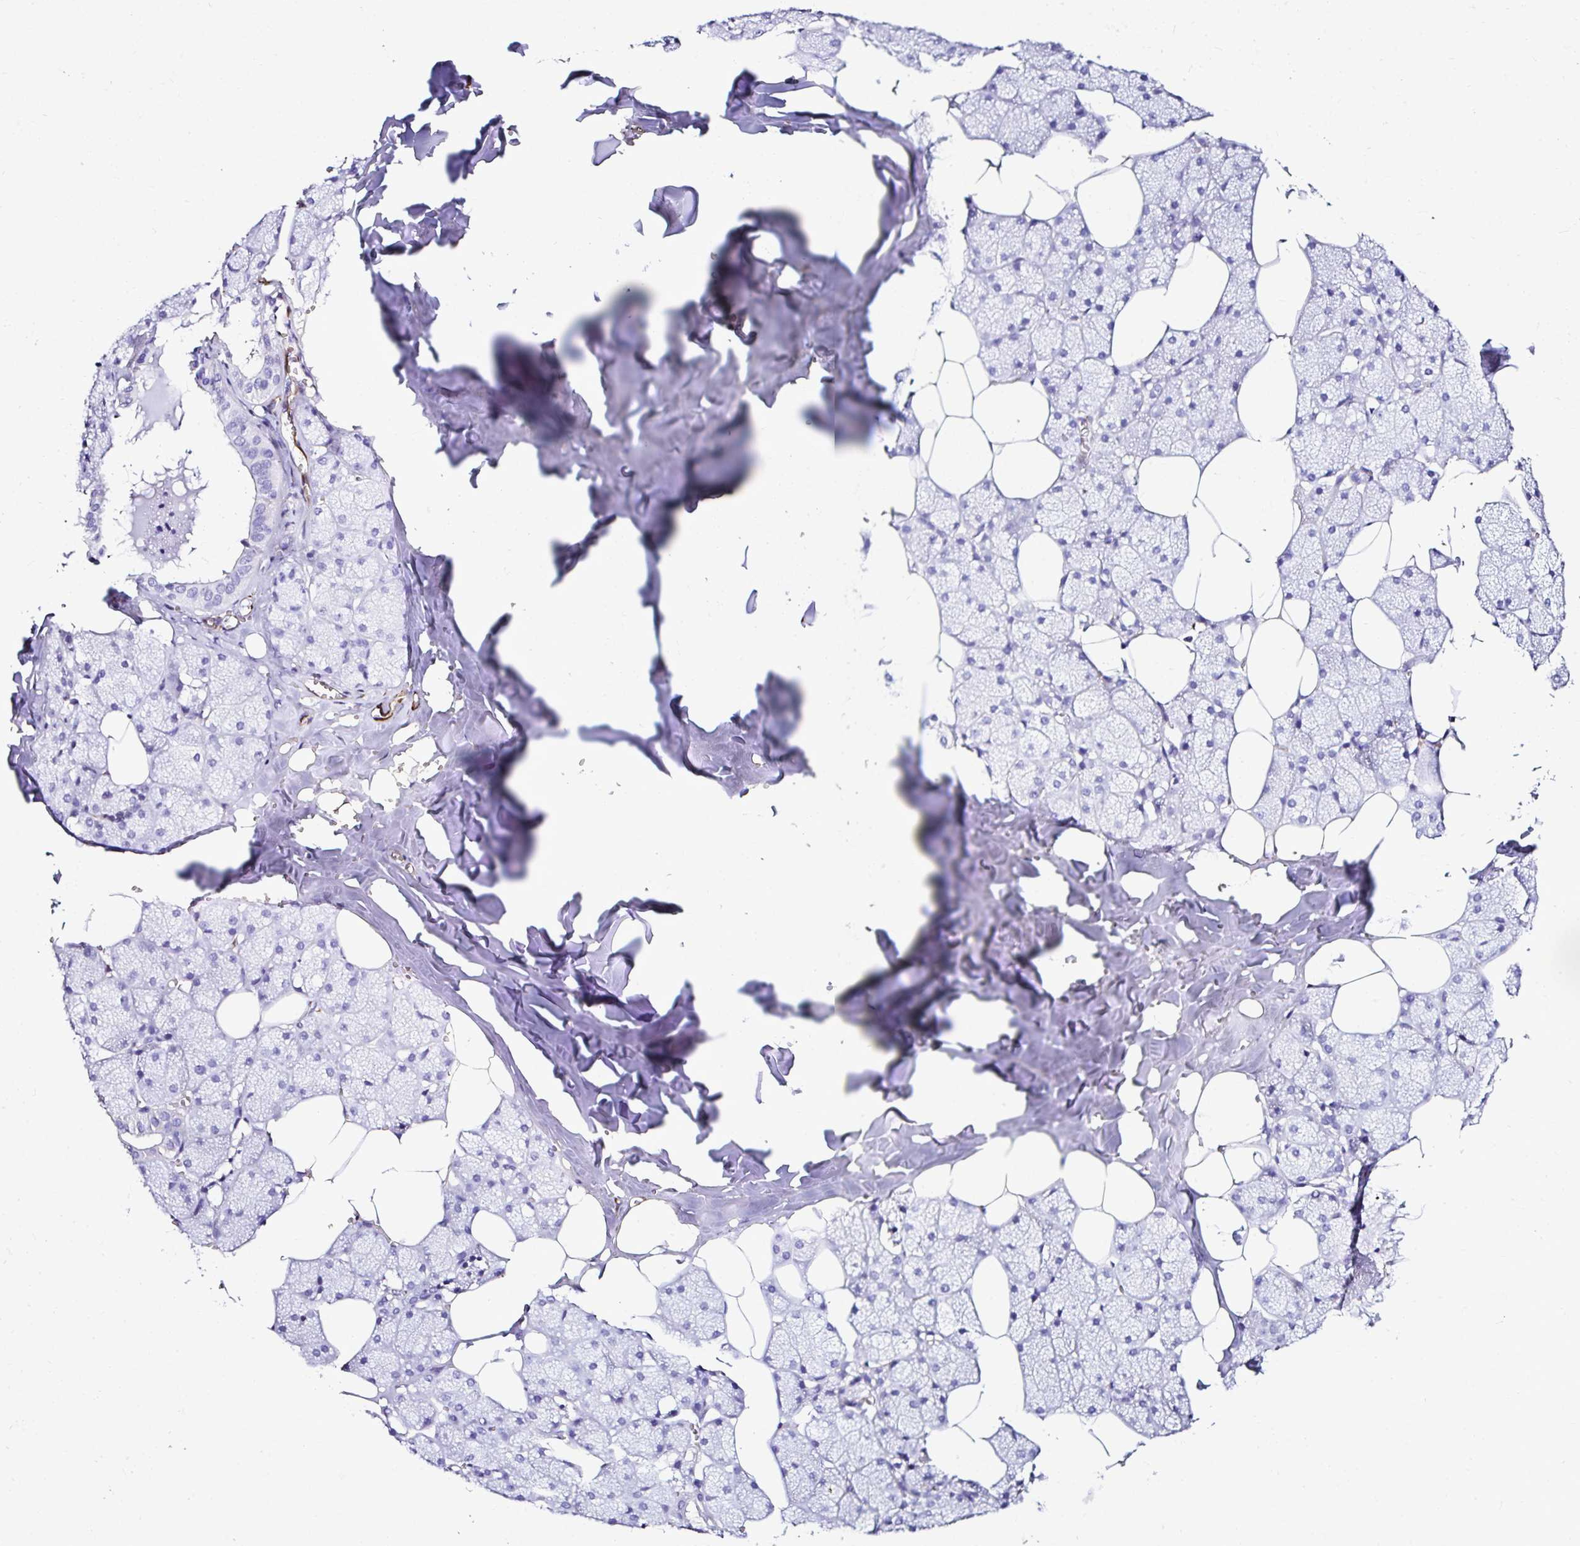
{"staining": {"intensity": "negative", "quantity": "none", "location": "none"}, "tissue": "salivary gland", "cell_type": "Glandular cells", "image_type": "normal", "snomed": [{"axis": "morphology", "description": "Normal tissue, NOS"}, {"axis": "topography", "description": "Salivary gland"}, {"axis": "topography", "description": "Peripheral nerve tissue"}], "caption": "Immunohistochemical staining of normal salivary gland displays no significant expression in glandular cells. (DAB (3,3'-diaminobenzidine) immunohistochemistry (IHC) visualized using brightfield microscopy, high magnification).", "gene": "DEPDC5", "patient": {"sex": "male", "age": 38}}